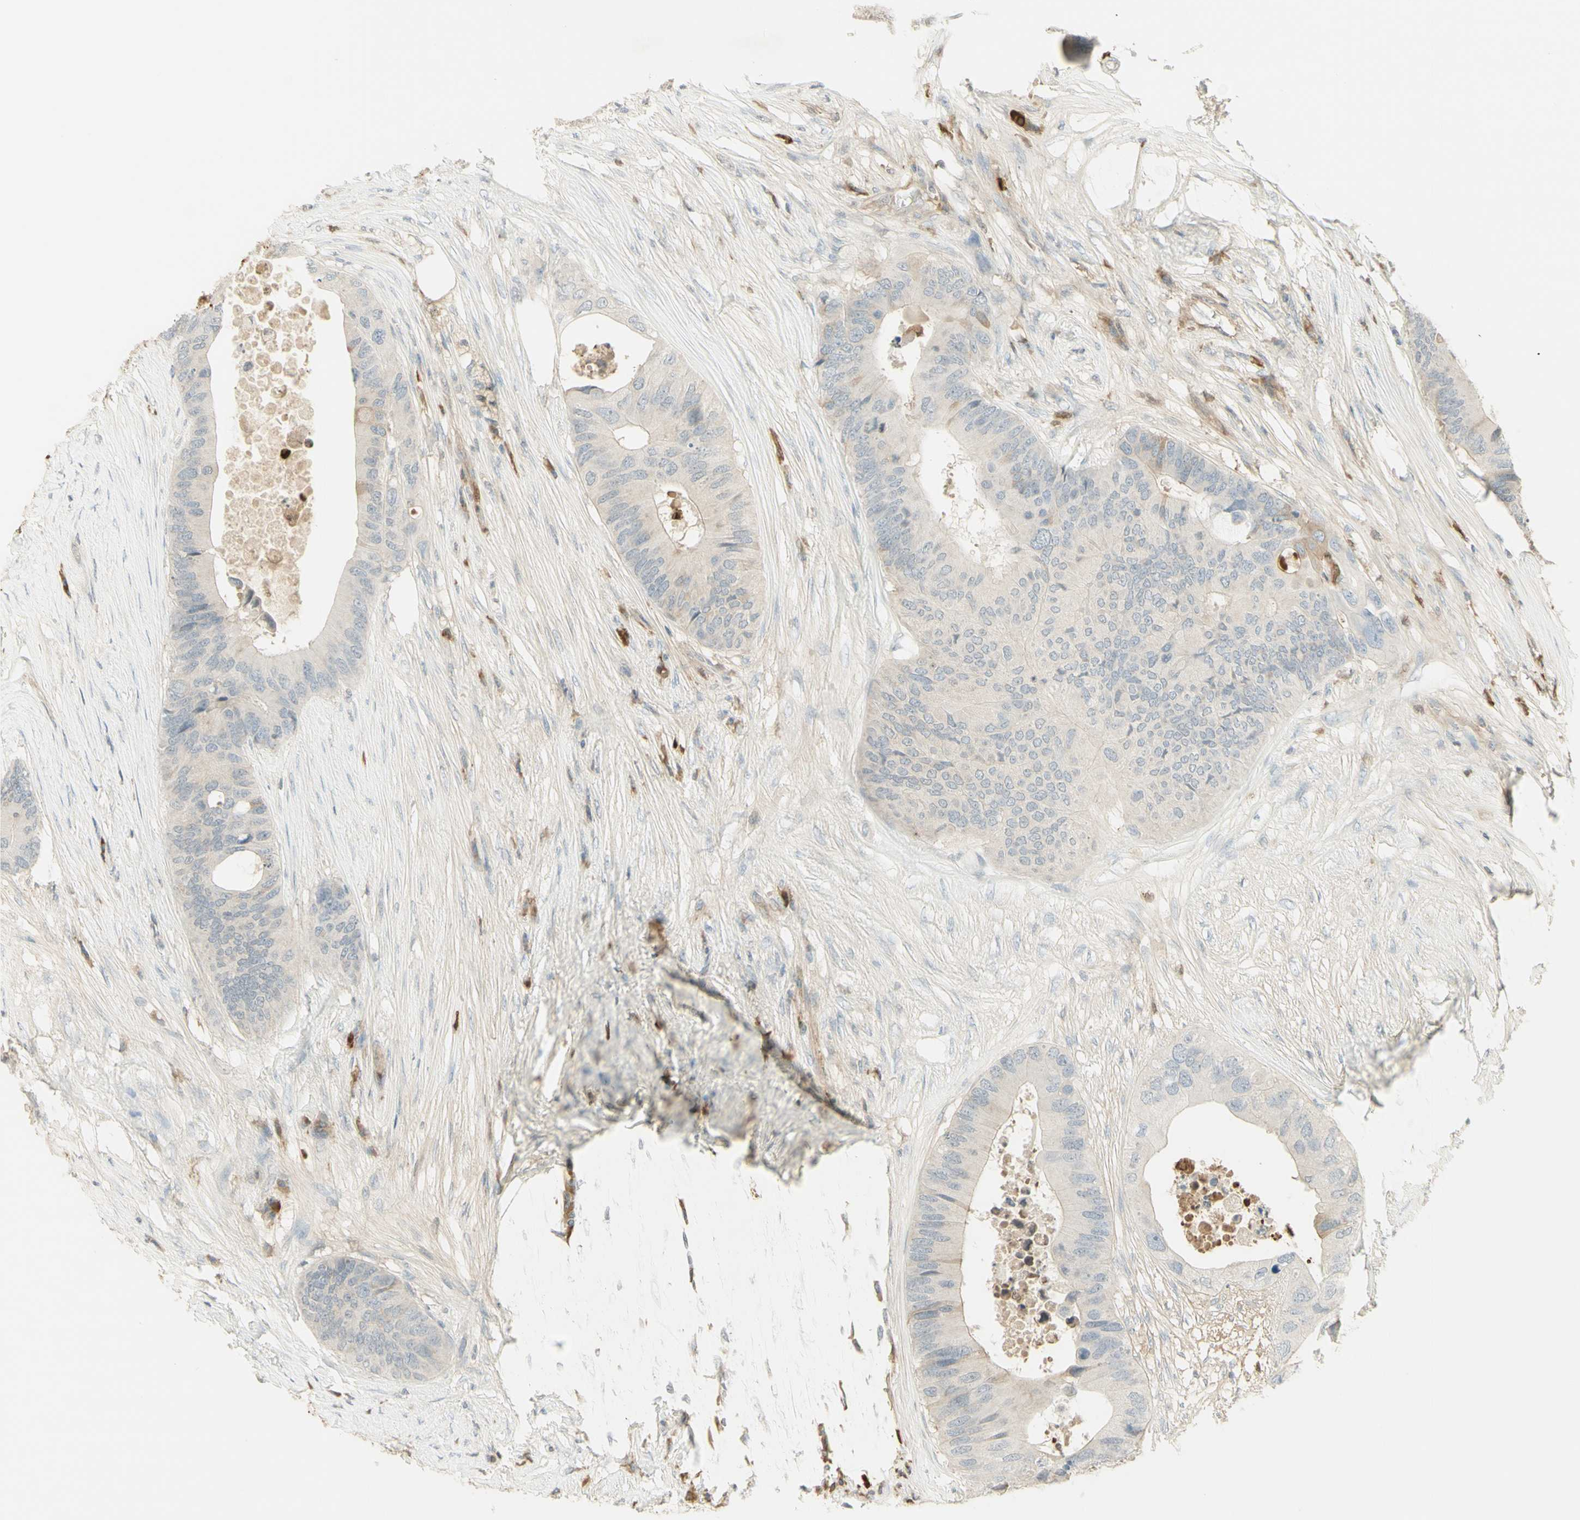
{"staining": {"intensity": "negative", "quantity": "none", "location": "none"}, "tissue": "colorectal cancer", "cell_type": "Tumor cells", "image_type": "cancer", "snomed": [{"axis": "morphology", "description": "Adenocarcinoma, NOS"}, {"axis": "topography", "description": "Colon"}], "caption": "This is an IHC micrograph of colorectal cancer (adenocarcinoma). There is no staining in tumor cells.", "gene": "NID1", "patient": {"sex": "male", "age": 71}}